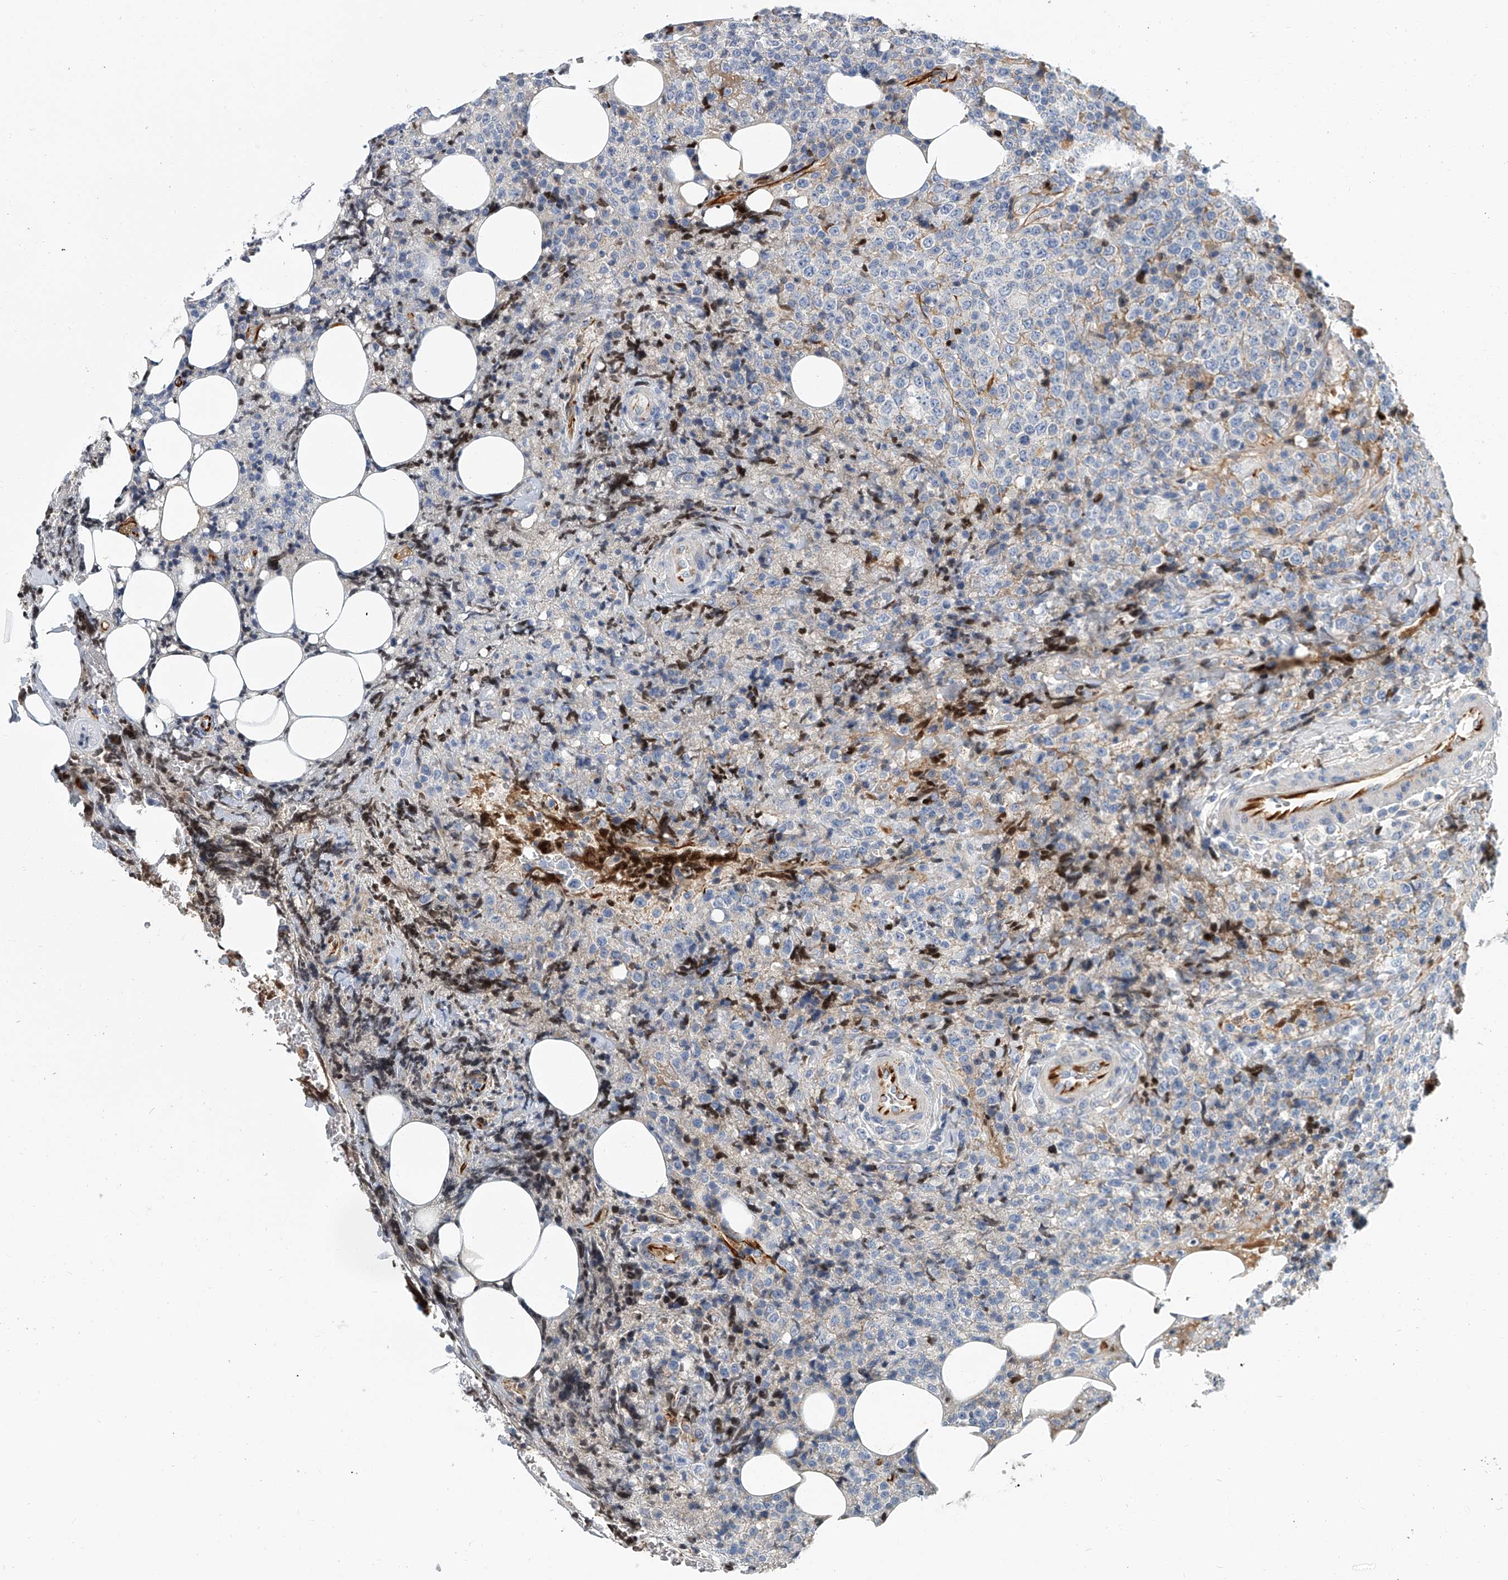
{"staining": {"intensity": "negative", "quantity": "none", "location": "none"}, "tissue": "lymphoma", "cell_type": "Tumor cells", "image_type": "cancer", "snomed": [{"axis": "morphology", "description": "Malignant lymphoma, non-Hodgkin's type, High grade"}, {"axis": "topography", "description": "Lymph node"}], "caption": "Protein analysis of lymphoma exhibits no significant staining in tumor cells.", "gene": "KIRREL1", "patient": {"sex": "male", "age": 13}}